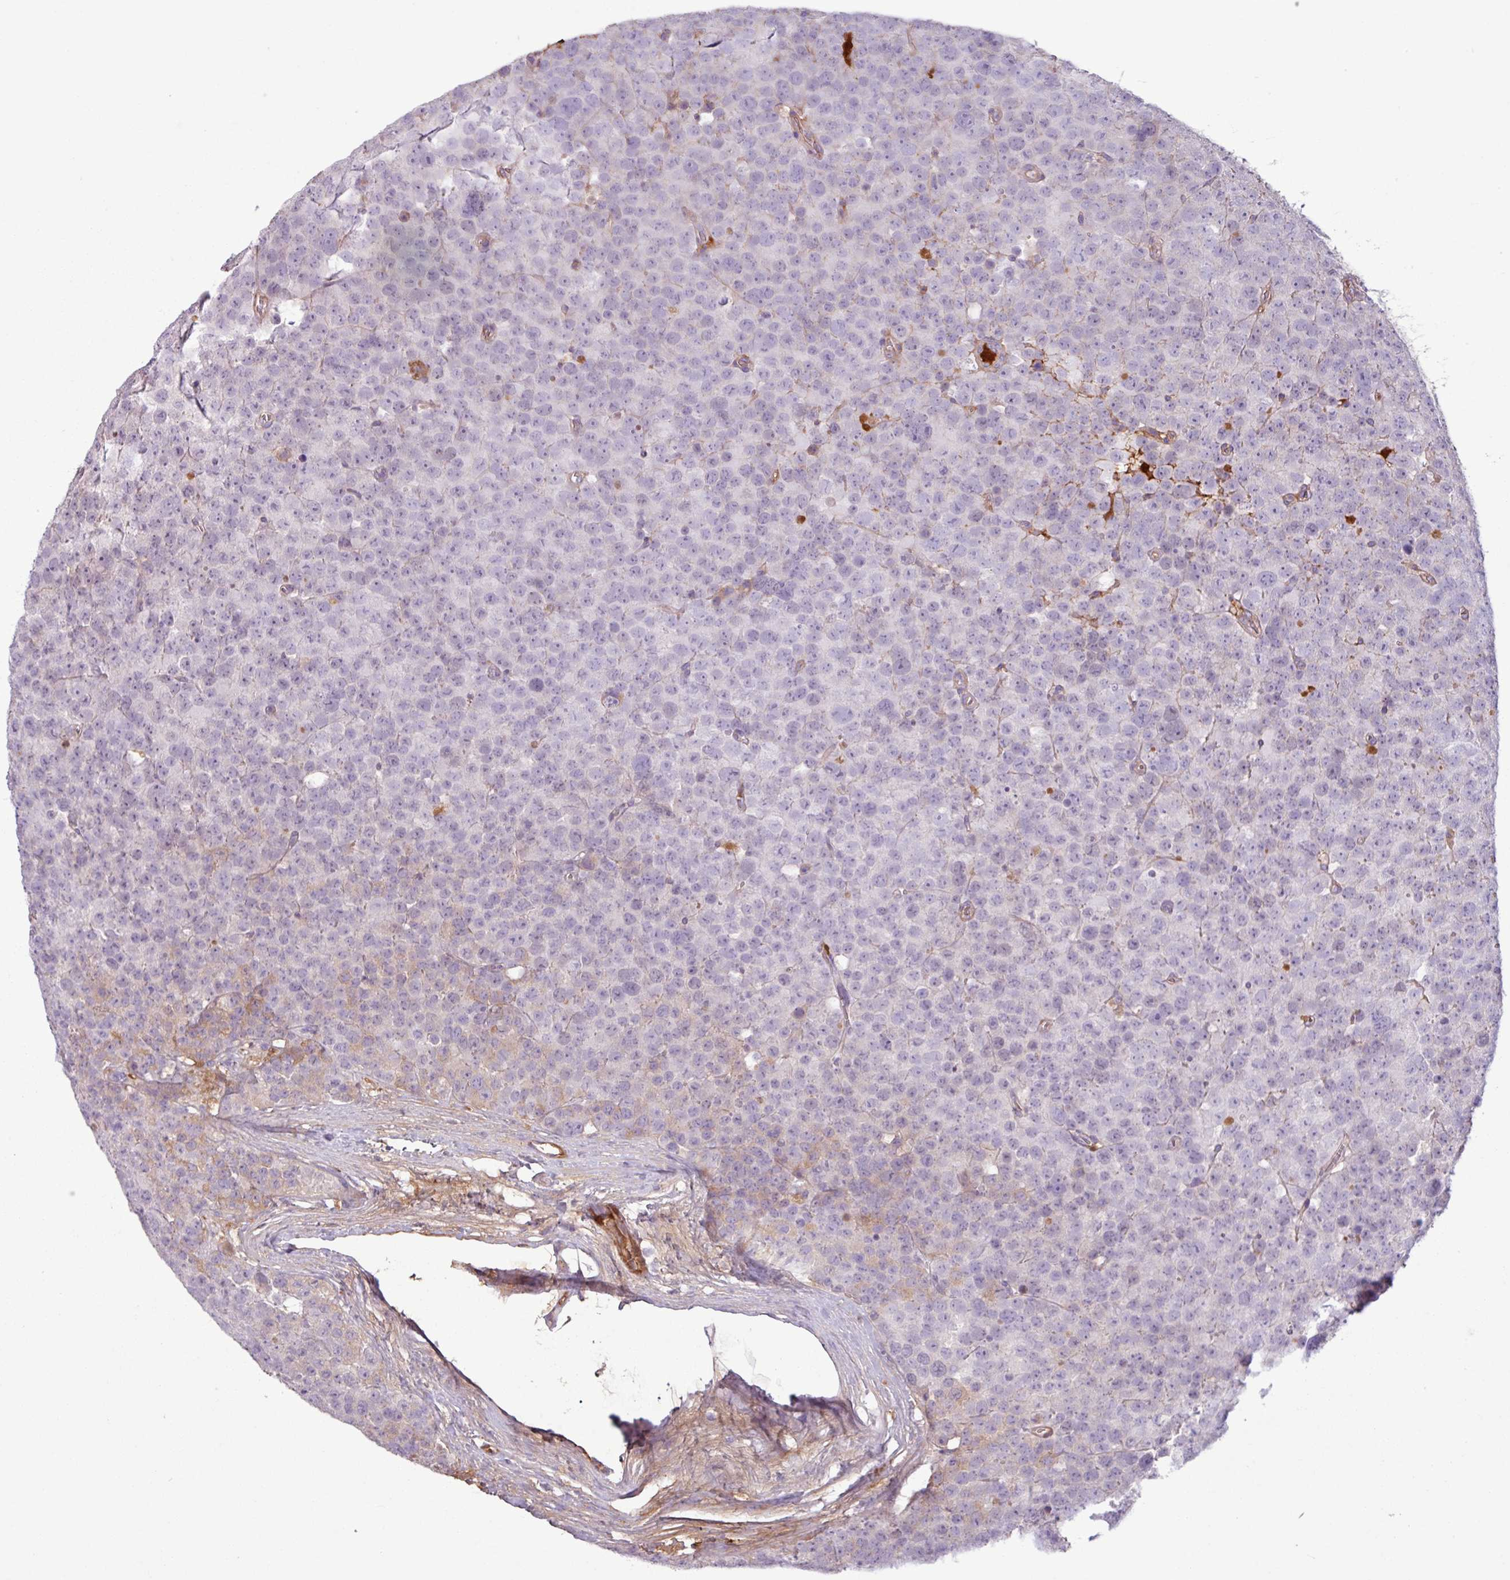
{"staining": {"intensity": "weak", "quantity": "<25%", "location": "cytoplasmic/membranous"}, "tissue": "testis cancer", "cell_type": "Tumor cells", "image_type": "cancer", "snomed": [{"axis": "morphology", "description": "Seminoma, NOS"}, {"axis": "topography", "description": "Testis"}], "caption": "Testis cancer (seminoma) was stained to show a protein in brown. There is no significant positivity in tumor cells.", "gene": "C4B", "patient": {"sex": "male", "age": 71}}